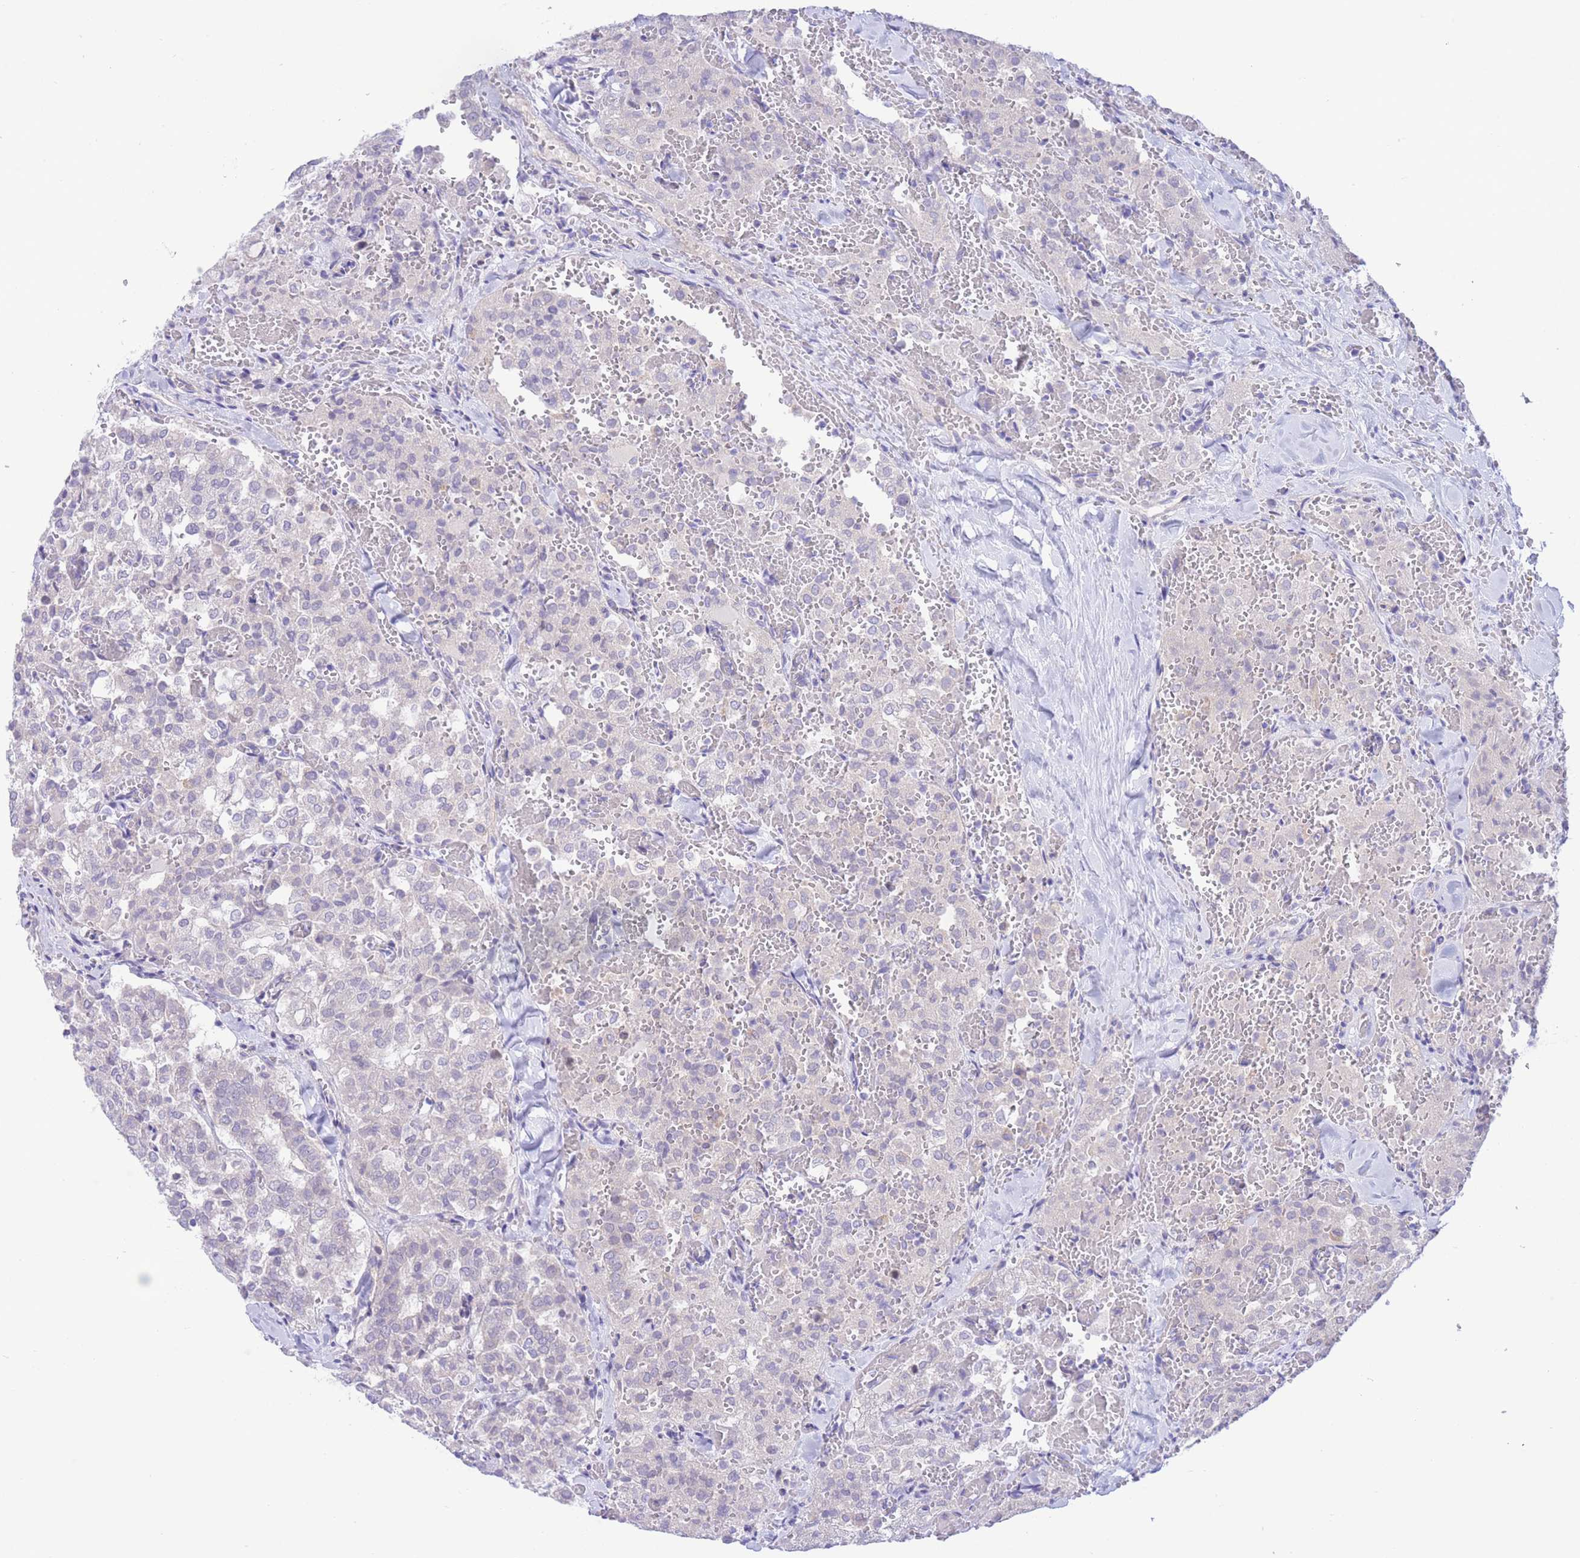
{"staining": {"intensity": "negative", "quantity": "none", "location": "none"}, "tissue": "thyroid cancer", "cell_type": "Tumor cells", "image_type": "cancer", "snomed": [{"axis": "morphology", "description": "Follicular adenoma carcinoma, NOS"}, {"axis": "topography", "description": "Thyroid gland"}], "caption": "An immunohistochemistry (IHC) micrograph of thyroid cancer (follicular adenoma carcinoma) is shown. There is no staining in tumor cells of thyroid cancer (follicular adenoma carcinoma). The staining was performed using DAB (3,3'-diaminobenzidine) to visualize the protein expression in brown, while the nuclei were stained in blue with hematoxylin (Magnification: 20x).", "gene": "RPL39L", "patient": {"sex": "male", "age": 75}}